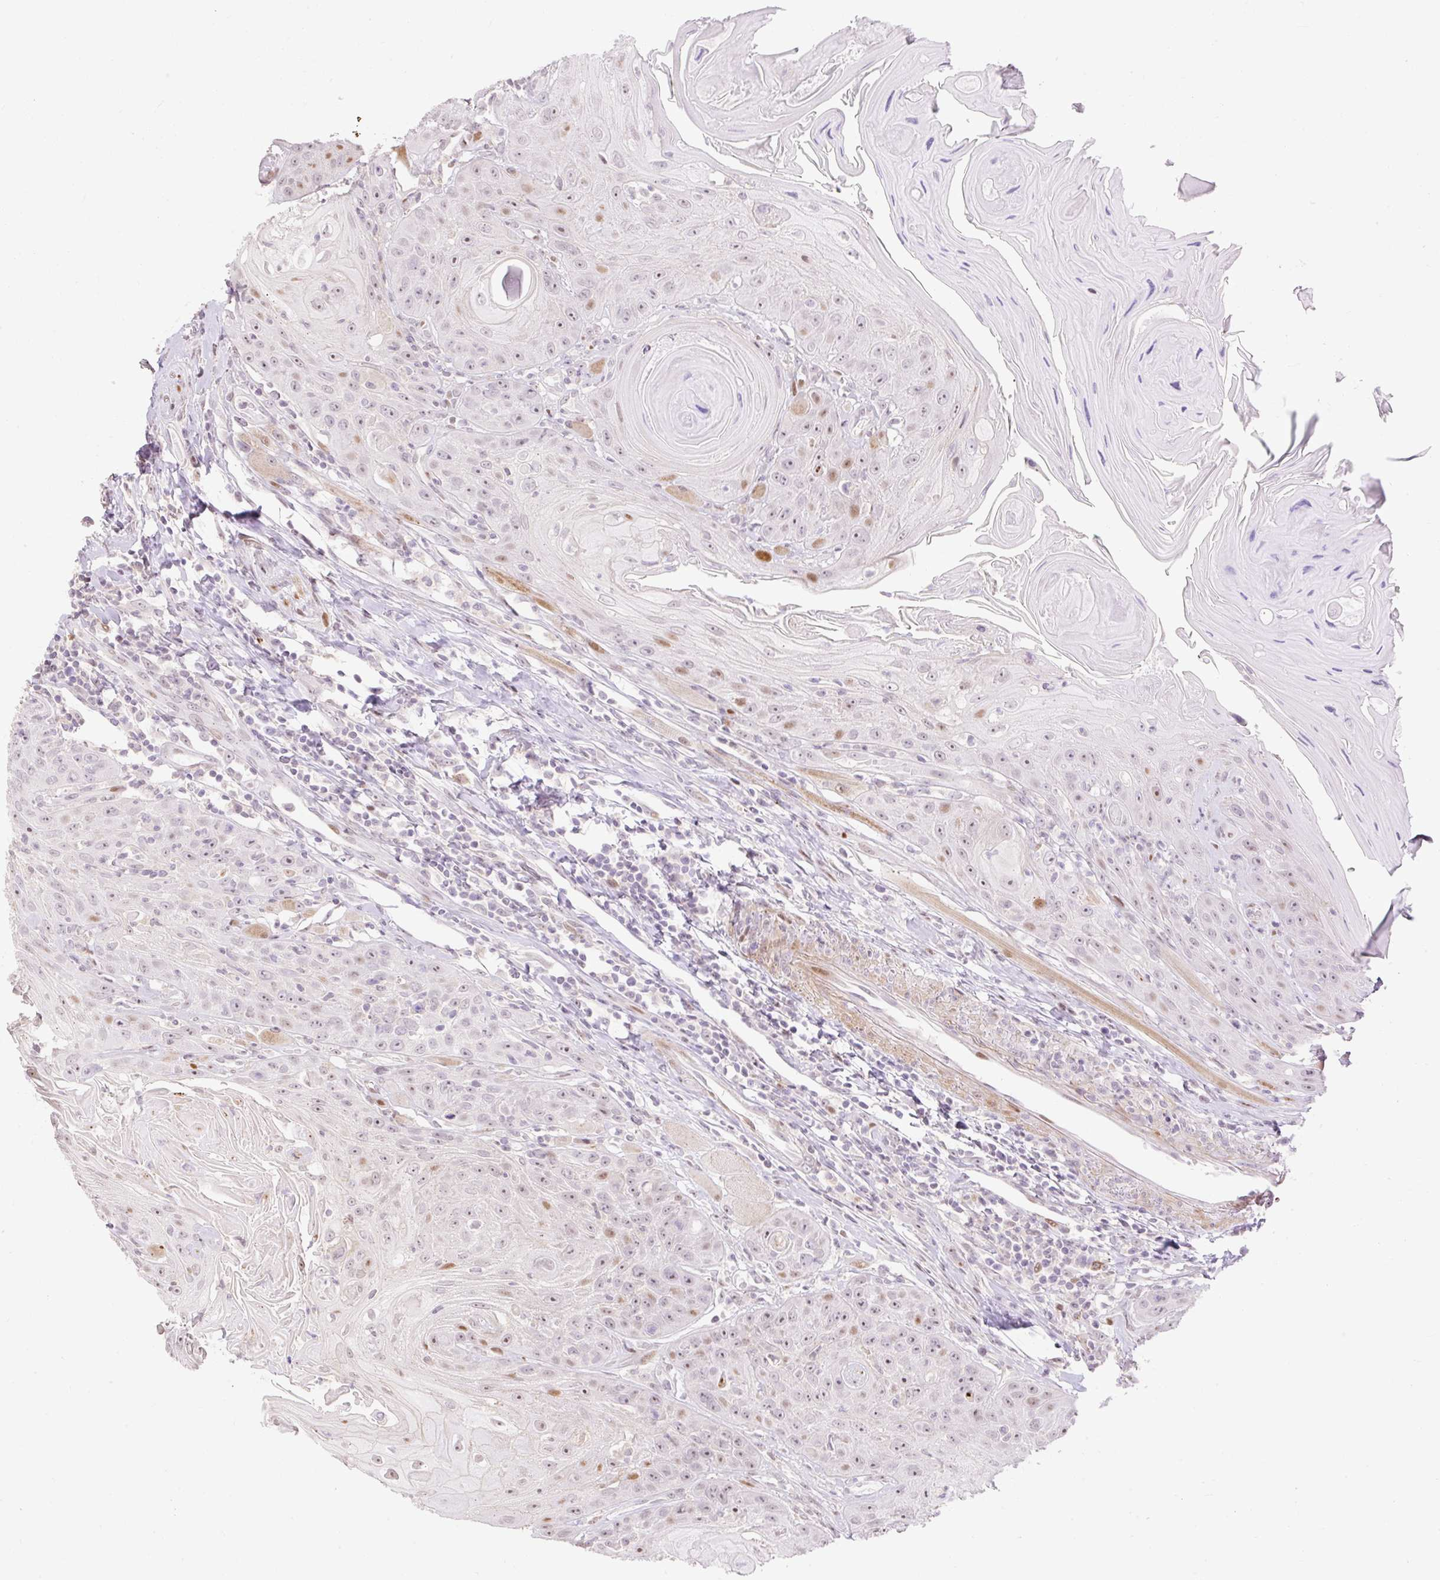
{"staining": {"intensity": "moderate", "quantity": "<25%", "location": "nuclear"}, "tissue": "head and neck cancer", "cell_type": "Tumor cells", "image_type": "cancer", "snomed": [{"axis": "morphology", "description": "Squamous cell carcinoma, NOS"}, {"axis": "topography", "description": "Head-Neck"}], "caption": "A low amount of moderate nuclear staining is seen in approximately <25% of tumor cells in head and neck cancer tissue.", "gene": "RIPPLY3", "patient": {"sex": "female", "age": 59}}